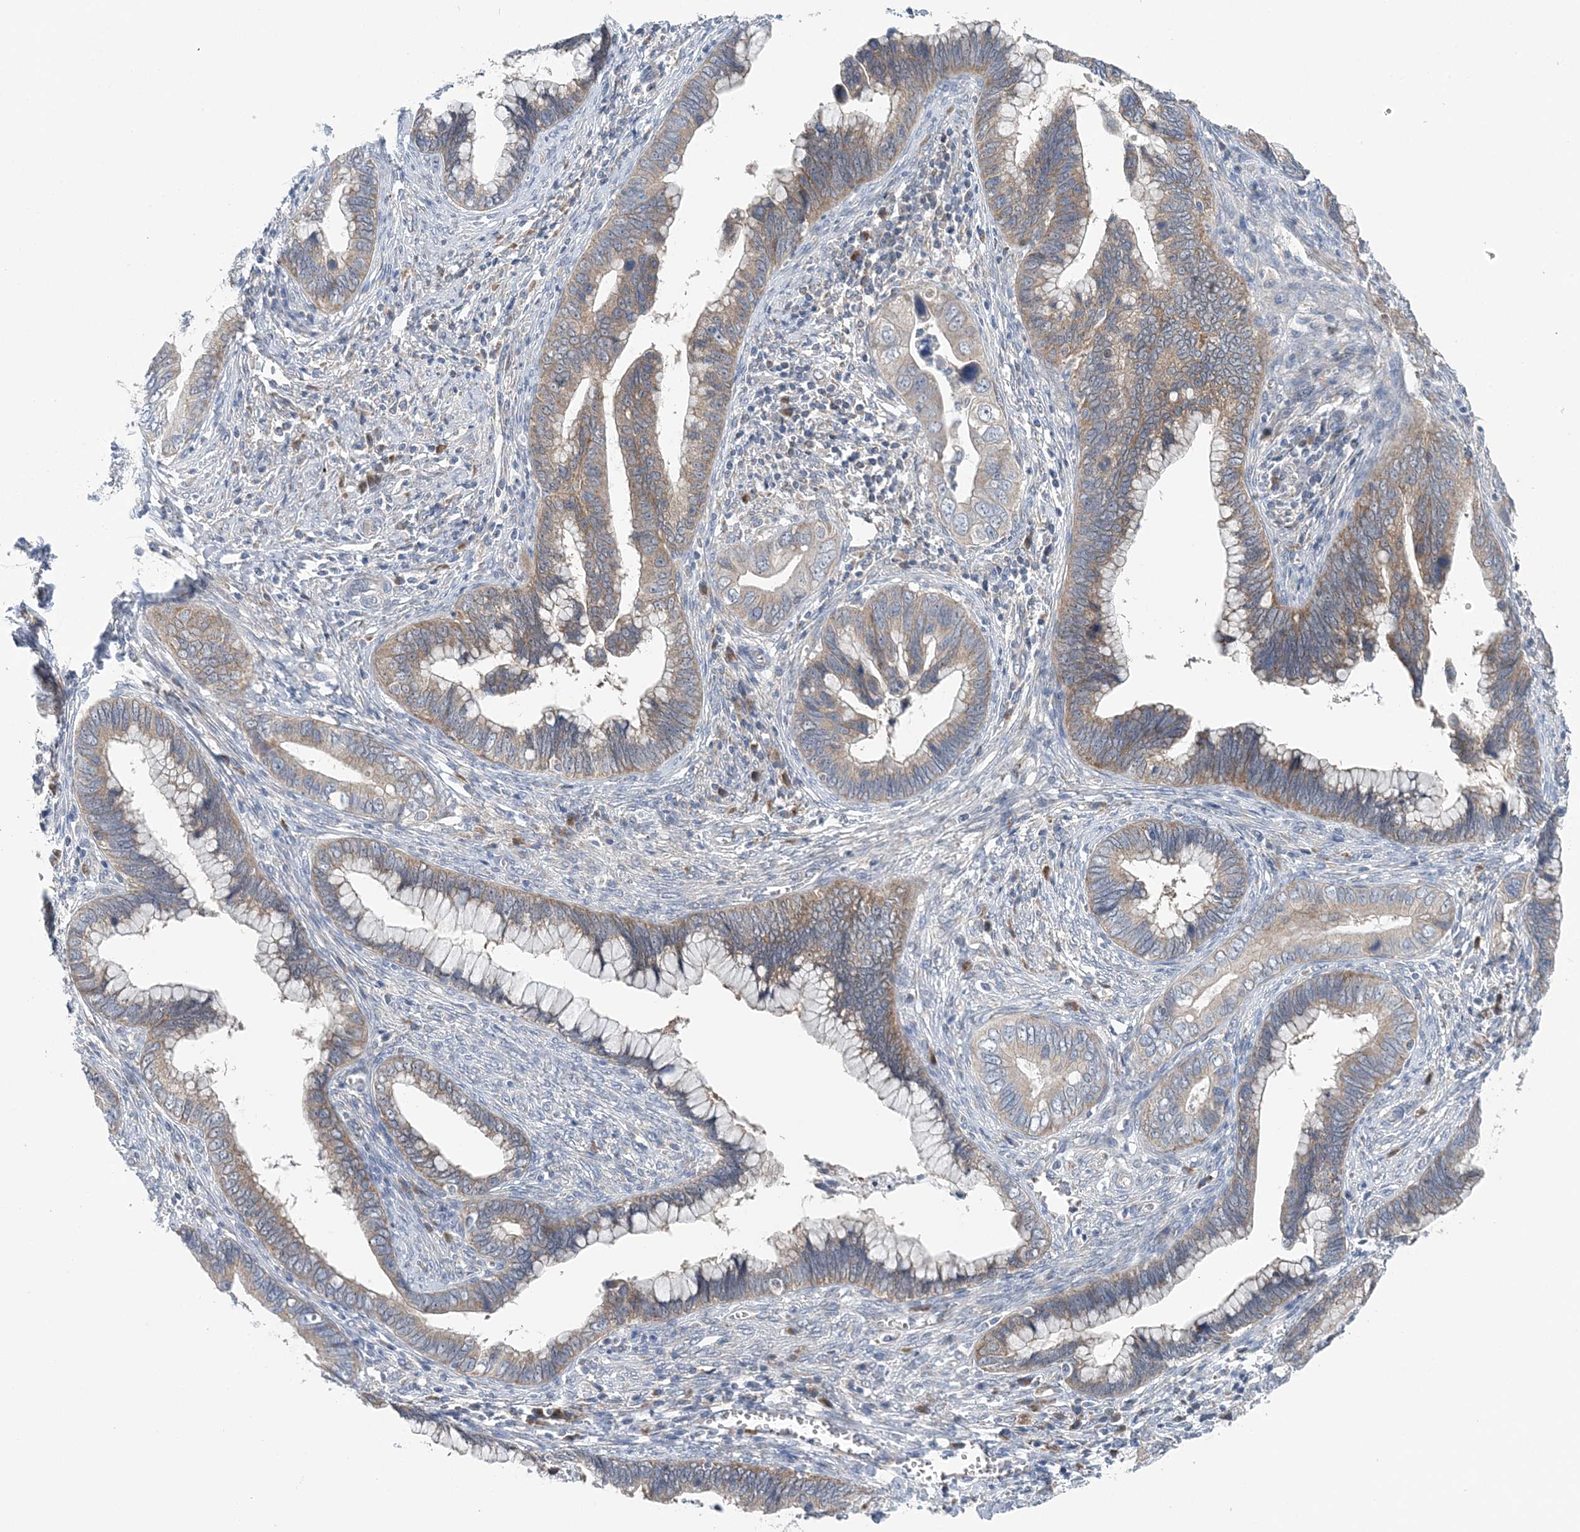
{"staining": {"intensity": "moderate", "quantity": "25%-75%", "location": "cytoplasmic/membranous"}, "tissue": "cervical cancer", "cell_type": "Tumor cells", "image_type": "cancer", "snomed": [{"axis": "morphology", "description": "Adenocarcinoma, NOS"}, {"axis": "topography", "description": "Cervix"}], "caption": "Brown immunohistochemical staining in human cervical adenocarcinoma shows moderate cytoplasmic/membranous positivity in about 25%-75% of tumor cells. The staining was performed using DAB, with brown indicating positive protein expression. Nuclei are stained blue with hematoxylin.", "gene": "COPE", "patient": {"sex": "female", "age": 44}}